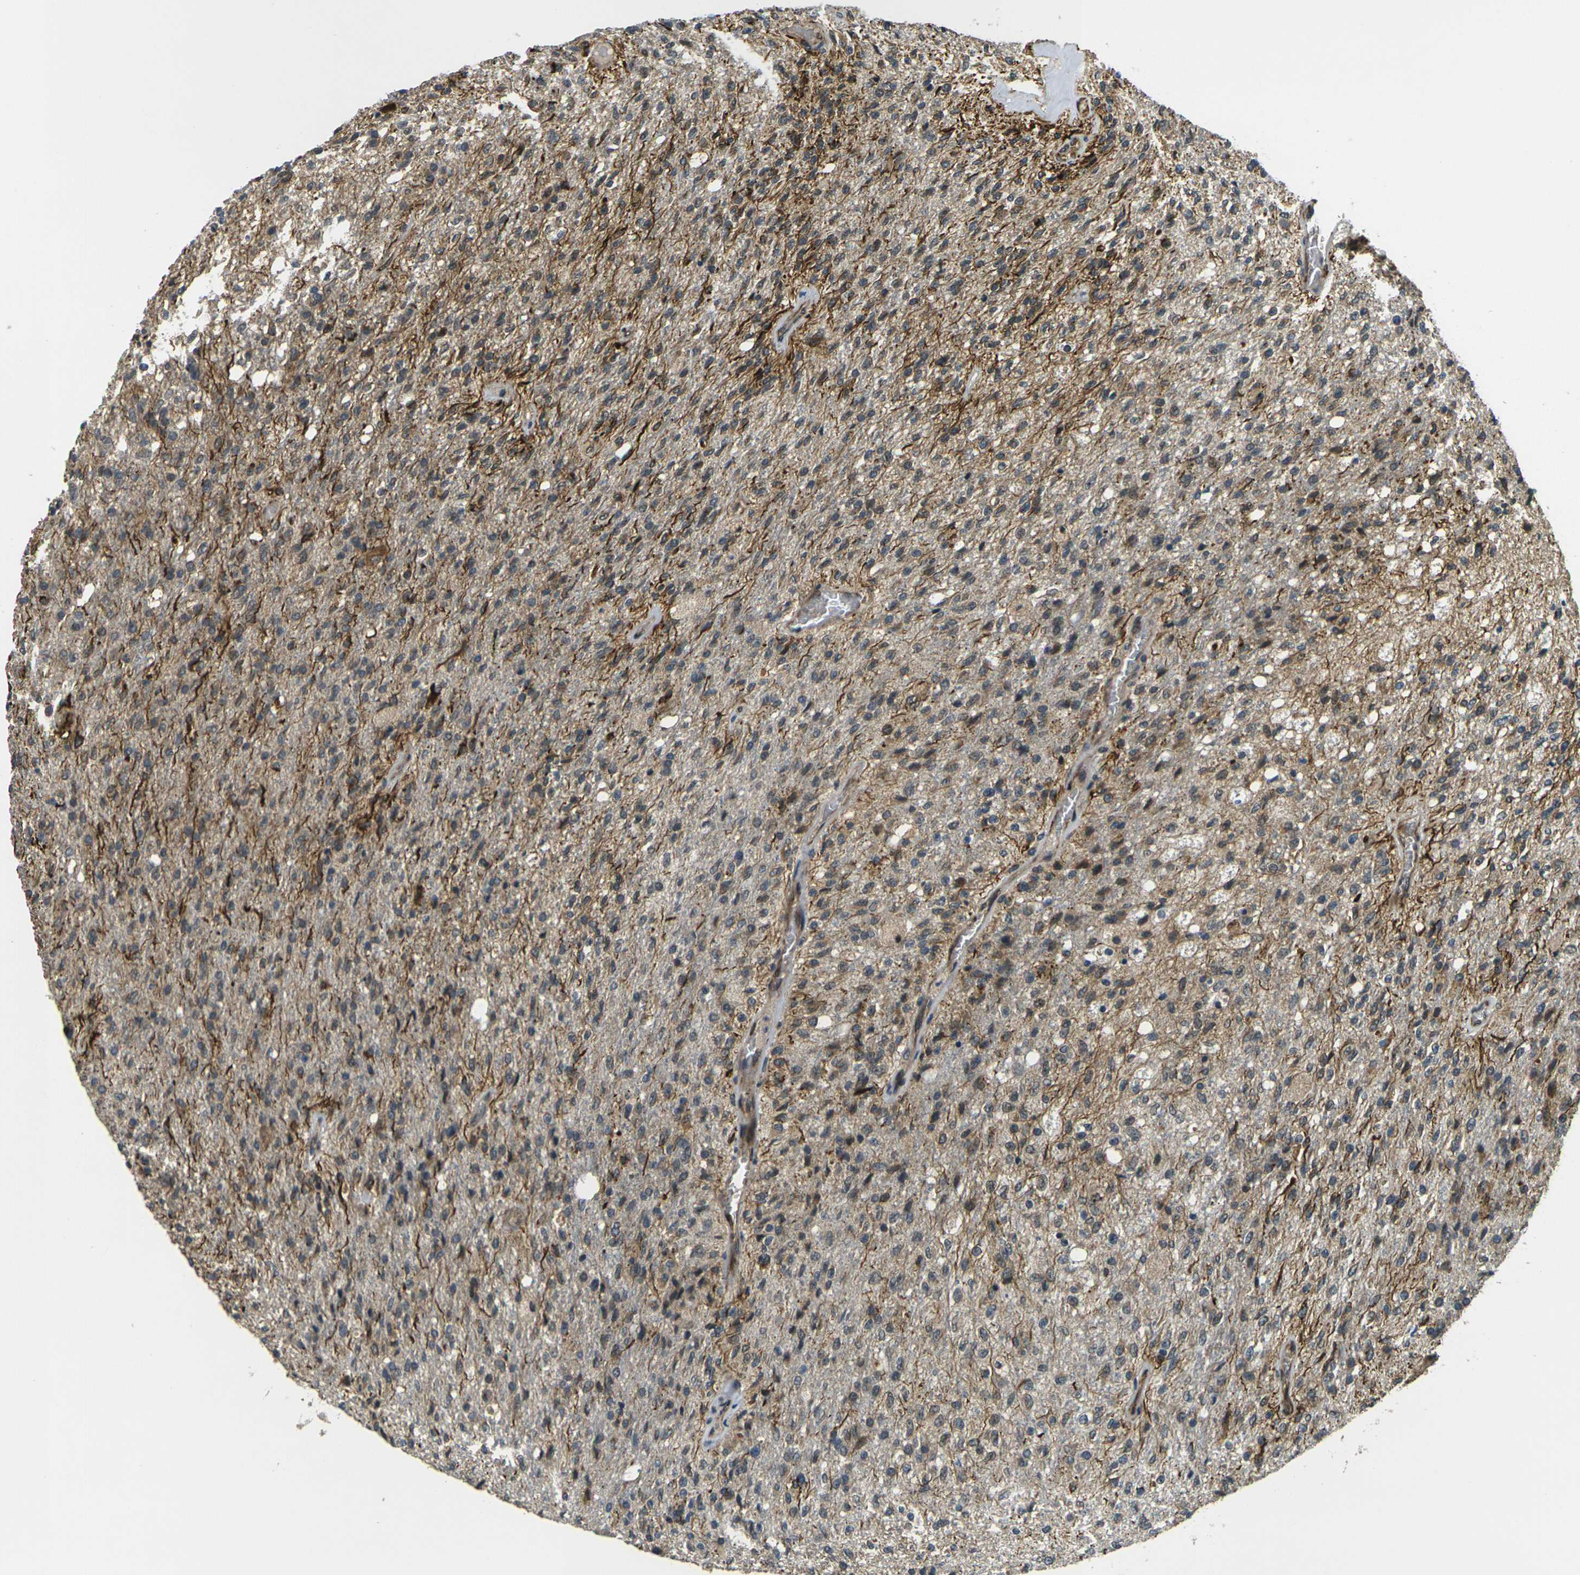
{"staining": {"intensity": "moderate", "quantity": "<25%", "location": "cytoplasmic/membranous"}, "tissue": "glioma", "cell_type": "Tumor cells", "image_type": "cancer", "snomed": [{"axis": "morphology", "description": "Normal tissue, NOS"}, {"axis": "morphology", "description": "Glioma, malignant, High grade"}, {"axis": "topography", "description": "Cerebral cortex"}], "caption": "Protein staining of malignant glioma (high-grade) tissue displays moderate cytoplasmic/membranous positivity in approximately <25% of tumor cells.", "gene": "FUT11", "patient": {"sex": "male", "age": 77}}